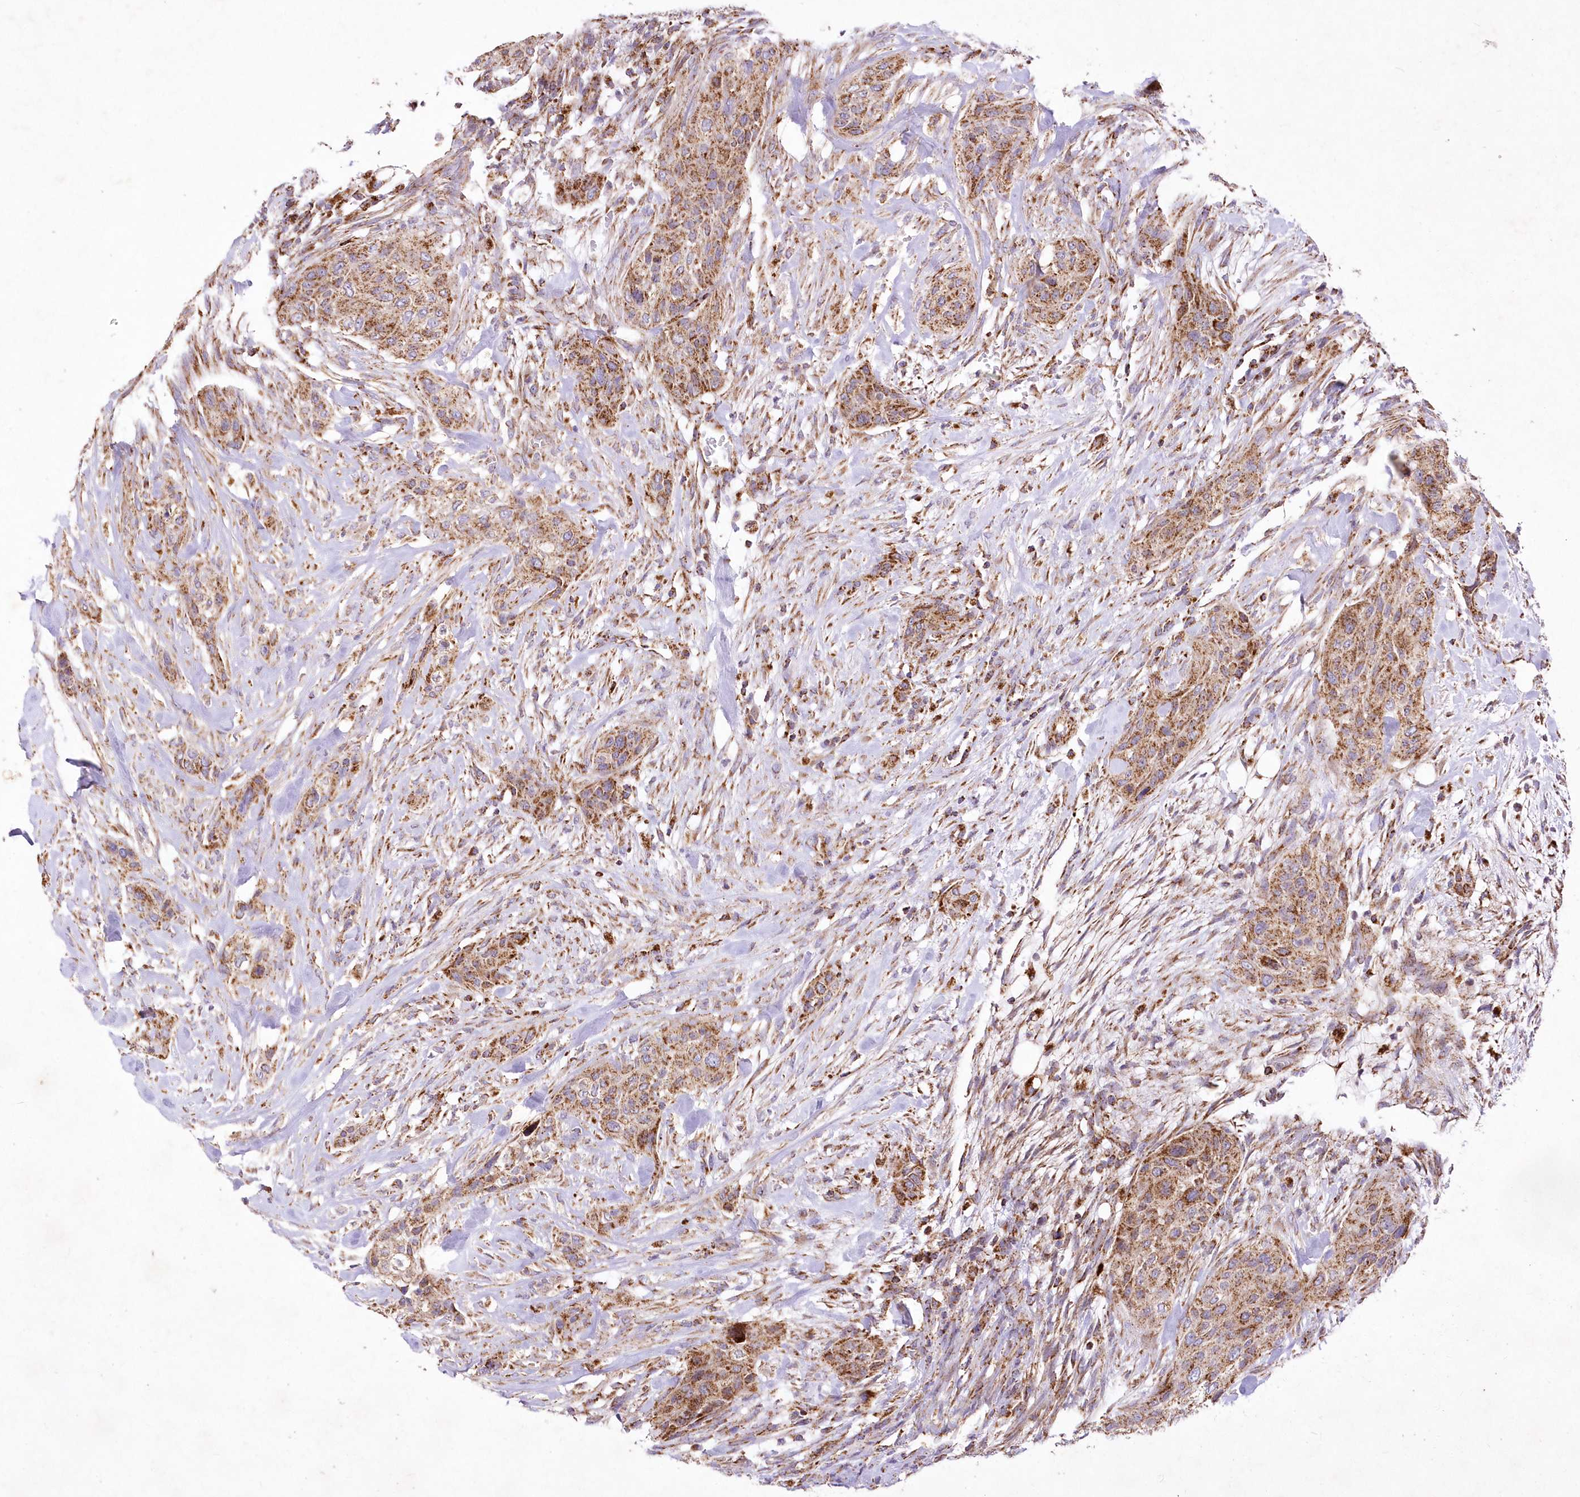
{"staining": {"intensity": "moderate", "quantity": ">75%", "location": "cytoplasmic/membranous"}, "tissue": "urothelial cancer", "cell_type": "Tumor cells", "image_type": "cancer", "snomed": [{"axis": "morphology", "description": "Urothelial carcinoma, High grade"}, {"axis": "topography", "description": "Urinary bladder"}], "caption": "A photomicrograph of human urothelial carcinoma (high-grade) stained for a protein demonstrates moderate cytoplasmic/membranous brown staining in tumor cells.", "gene": "ASNSD1", "patient": {"sex": "male", "age": 35}}